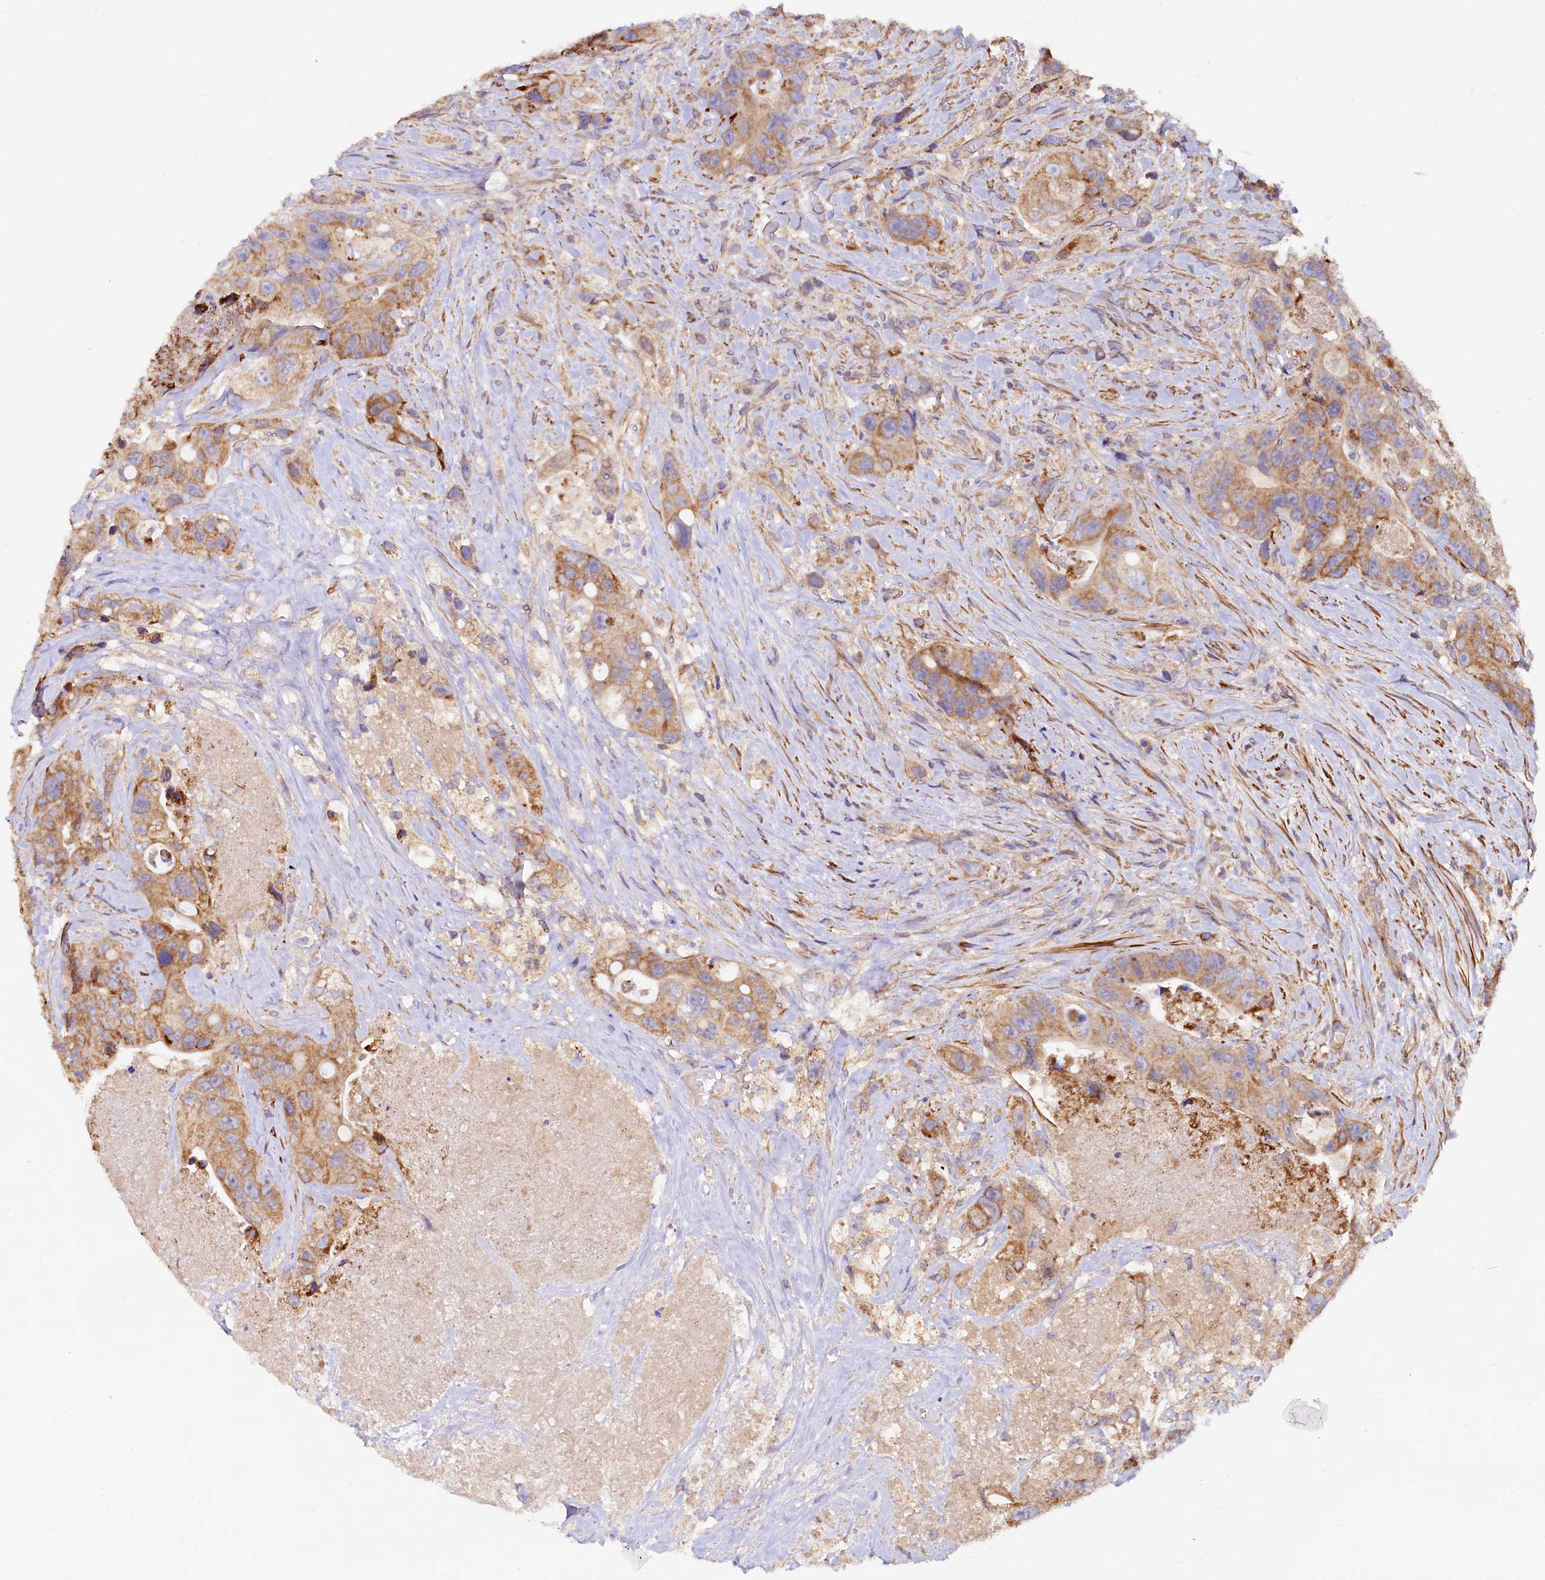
{"staining": {"intensity": "moderate", "quantity": ">75%", "location": "cytoplasmic/membranous"}, "tissue": "colorectal cancer", "cell_type": "Tumor cells", "image_type": "cancer", "snomed": [{"axis": "morphology", "description": "Adenocarcinoma, NOS"}, {"axis": "topography", "description": "Colon"}], "caption": "Colorectal cancer tissue shows moderate cytoplasmic/membranous expression in about >75% of tumor cells", "gene": "CIAO3", "patient": {"sex": "female", "age": 46}}